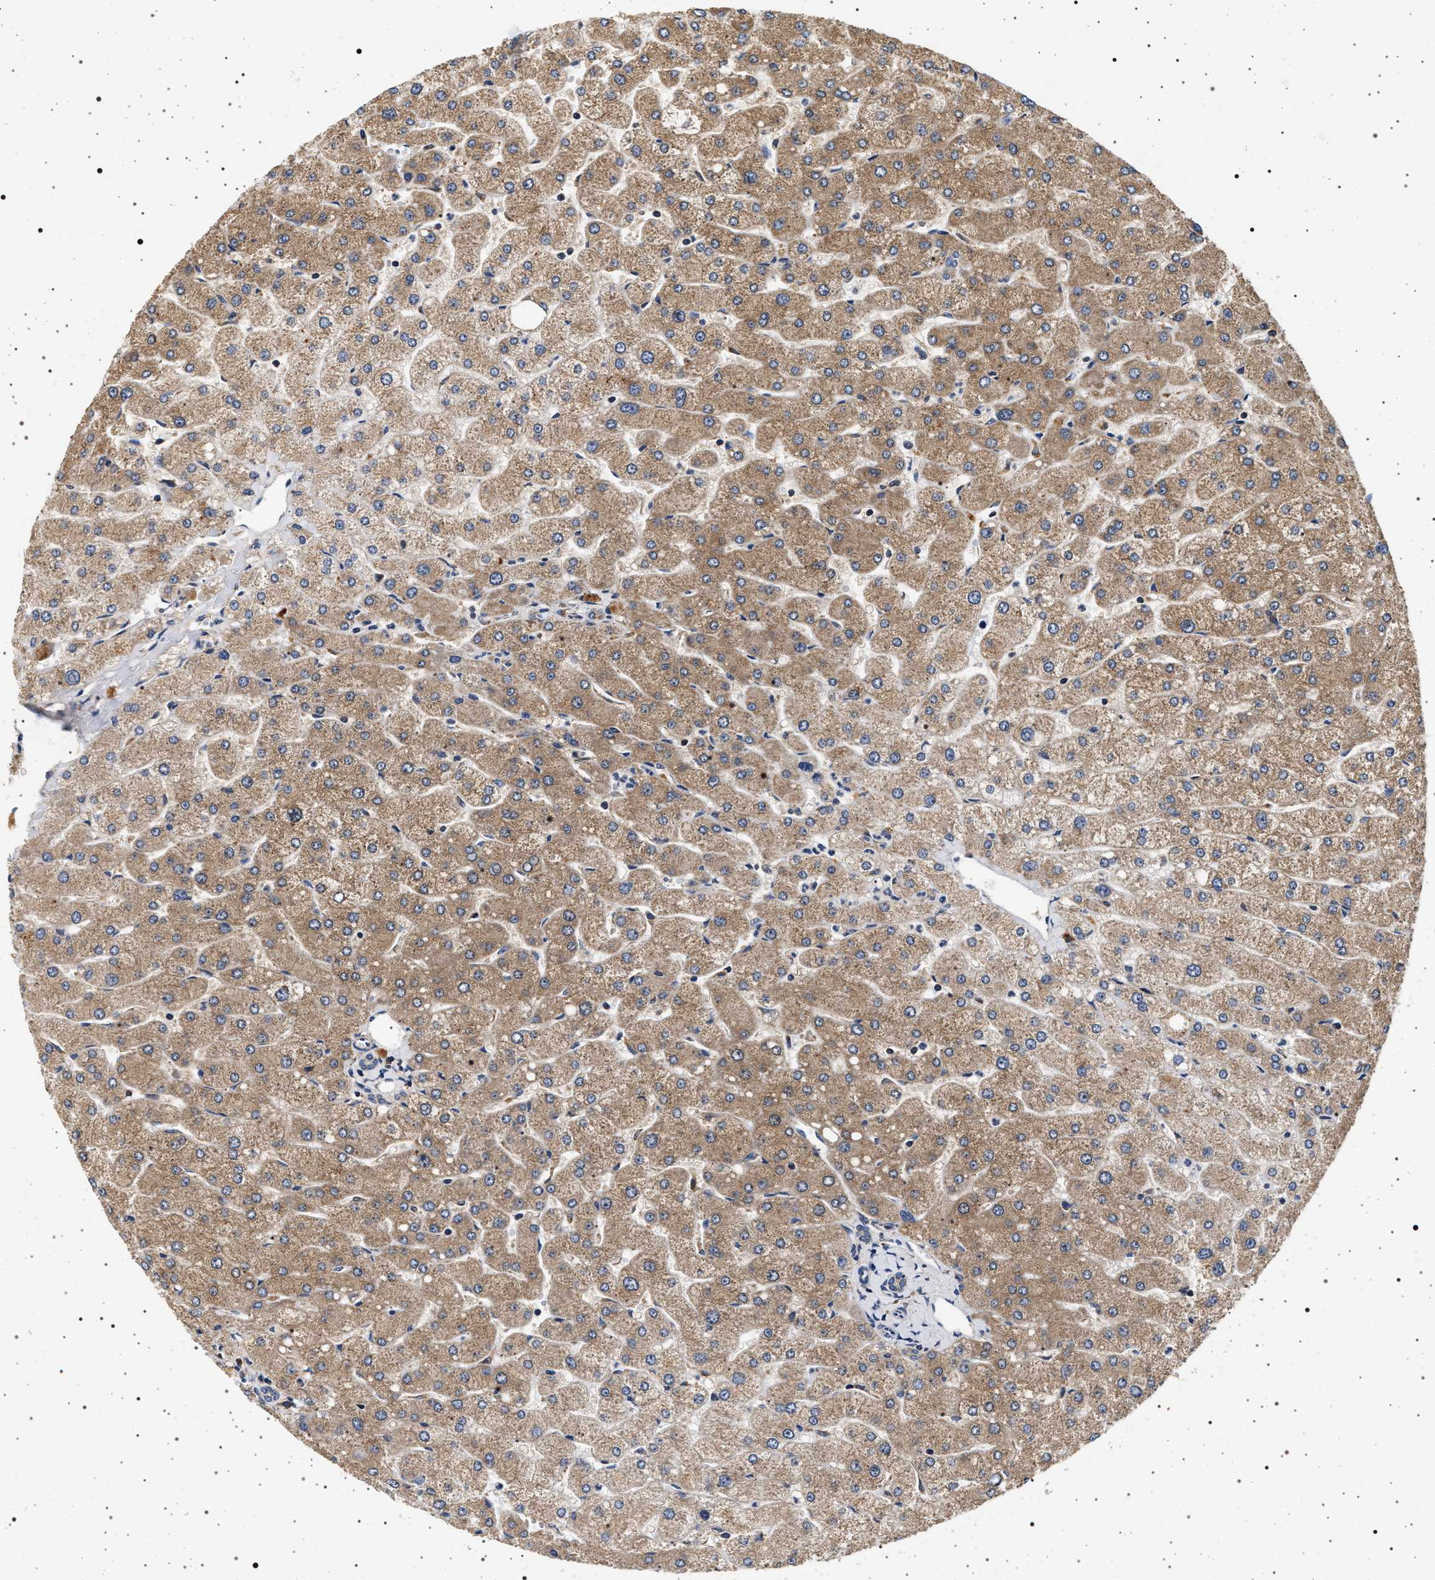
{"staining": {"intensity": "weak", "quantity": "<25%", "location": "cytoplasmic/membranous"}, "tissue": "liver", "cell_type": "Cholangiocytes", "image_type": "normal", "snomed": [{"axis": "morphology", "description": "Normal tissue, NOS"}, {"axis": "topography", "description": "Liver"}], "caption": "An immunohistochemistry micrograph of benign liver is shown. There is no staining in cholangiocytes of liver. The staining was performed using DAB to visualize the protein expression in brown, while the nuclei were stained in blue with hematoxylin (Magnification: 20x).", "gene": "DCBLD2", "patient": {"sex": "male", "age": 55}}